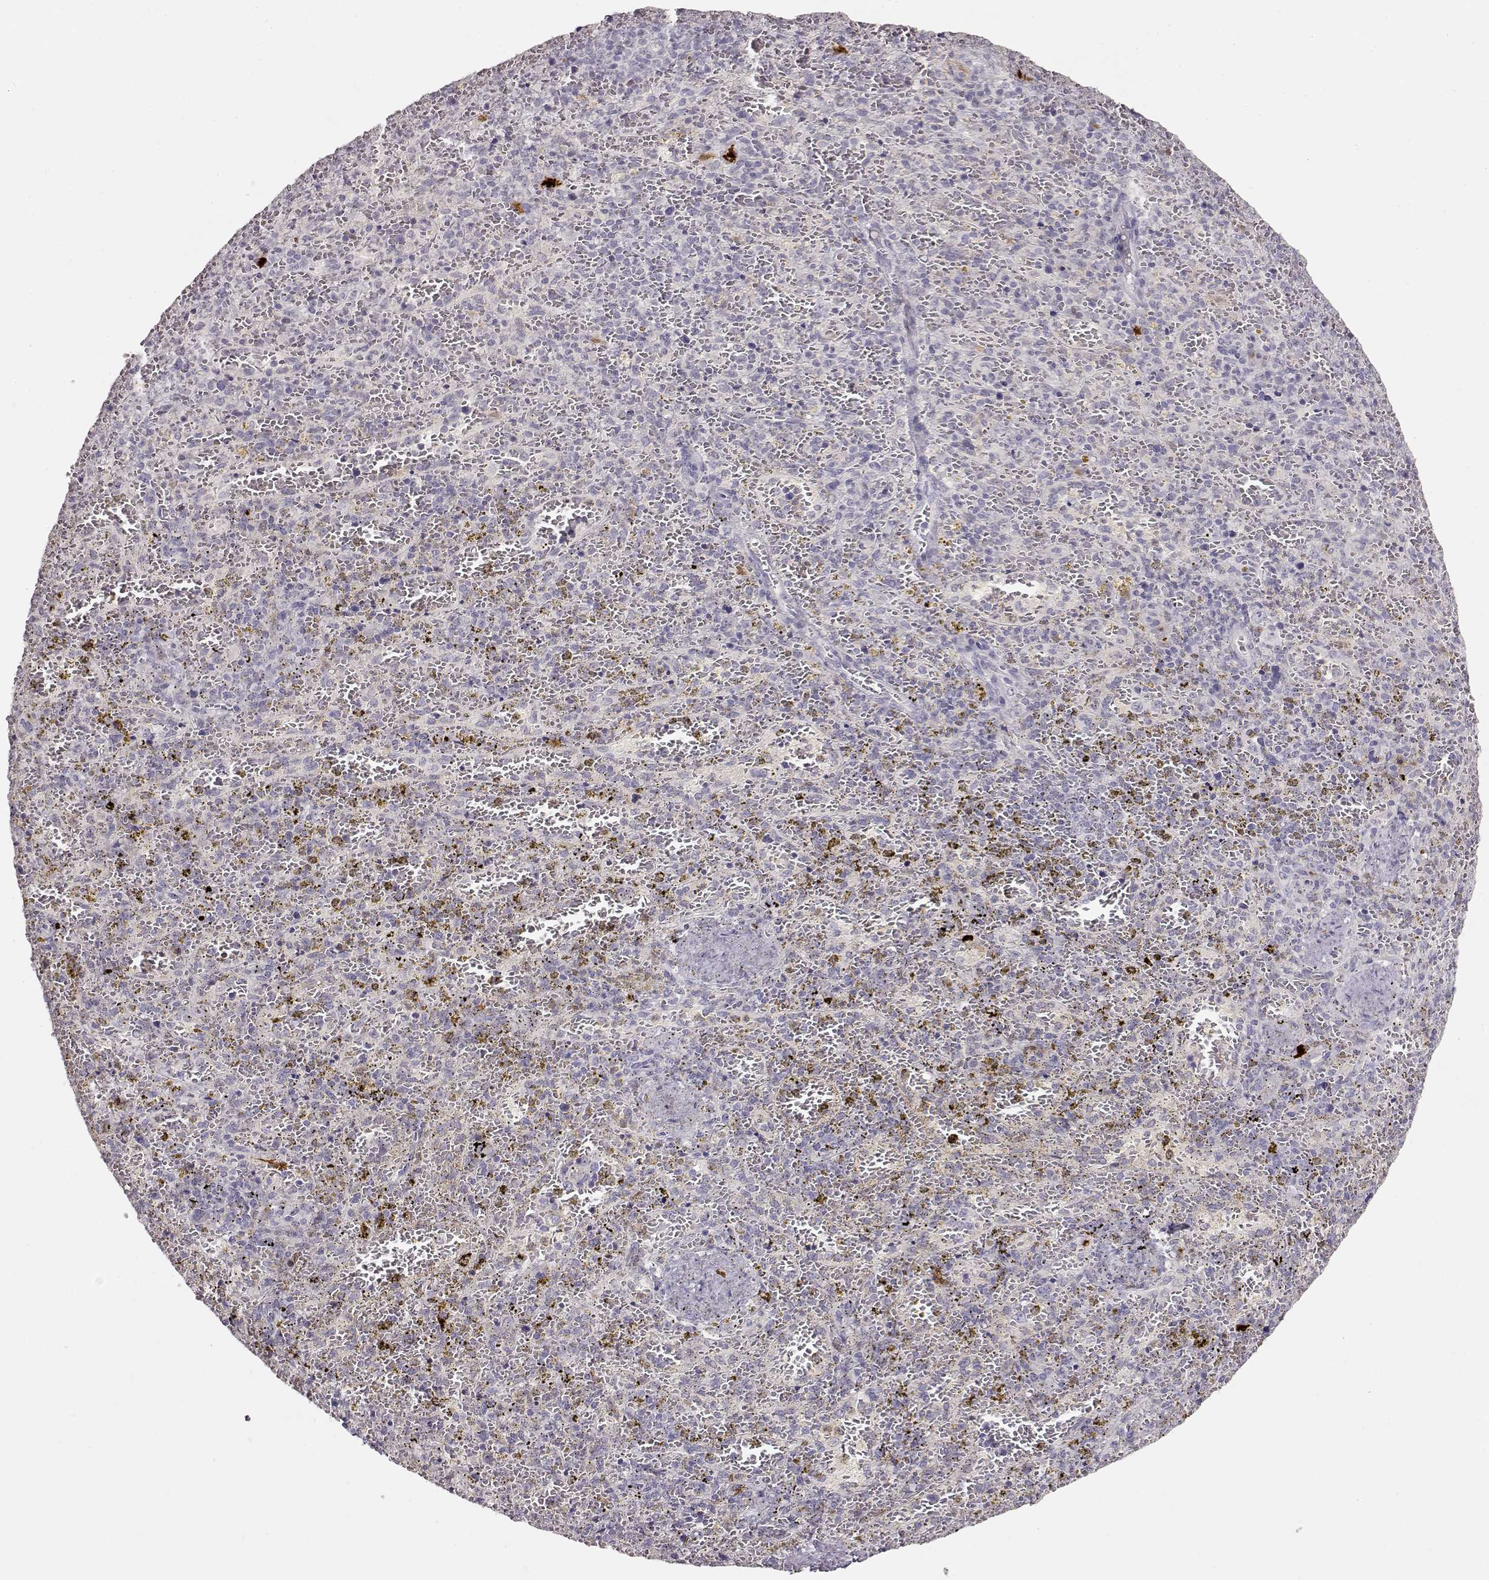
{"staining": {"intensity": "strong", "quantity": "<25%", "location": "nuclear"}, "tissue": "spleen", "cell_type": "Cells in red pulp", "image_type": "normal", "snomed": [{"axis": "morphology", "description": "Normal tissue, NOS"}, {"axis": "topography", "description": "Spleen"}], "caption": "High-power microscopy captured an immunohistochemistry (IHC) image of benign spleen, revealing strong nuclear staining in about <25% of cells in red pulp. (Stains: DAB in brown, nuclei in blue, Microscopy: brightfield microscopy at high magnification).", "gene": "S100B", "patient": {"sex": "female", "age": 50}}